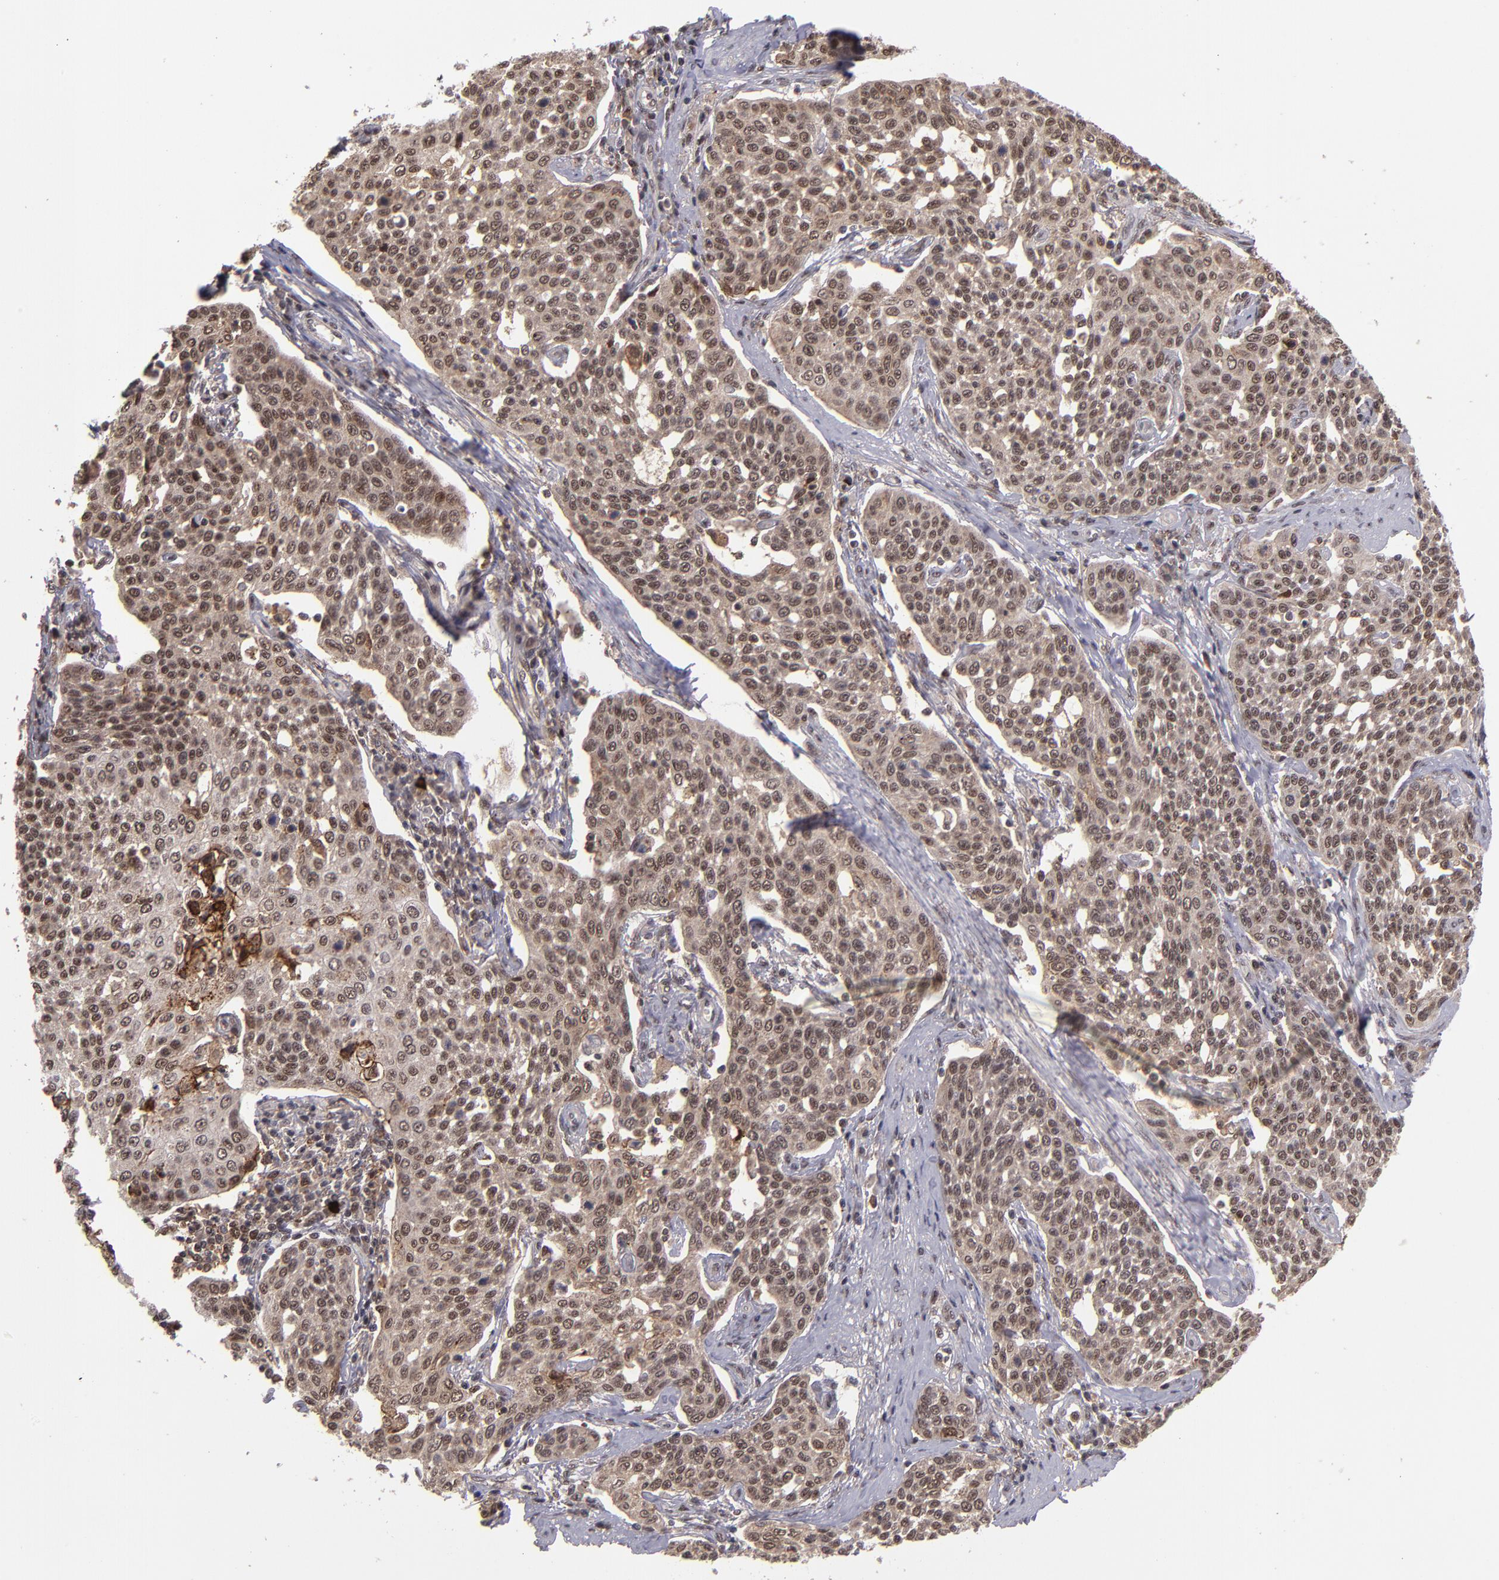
{"staining": {"intensity": "moderate", "quantity": "25%-75%", "location": "cytoplasmic/membranous,nuclear"}, "tissue": "cervical cancer", "cell_type": "Tumor cells", "image_type": "cancer", "snomed": [{"axis": "morphology", "description": "Squamous cell carcinoma, NOS"}, {"axis": "topography", "description": "Cervix"}], "caption": "Moderate cytoplasmic/membranous and nuclear positivity is present in about 25%-75% of tumor cells in cervical cancer (squamous cell carcinoma). The staining is performed using DAB (3,3'-diaminobenzidine) brown chromogen to label protein expression. The nuclei are counter-stained blue using hematoxylin.", "gene": "EP300", "patient": {"sex": "female", "age": 34}}